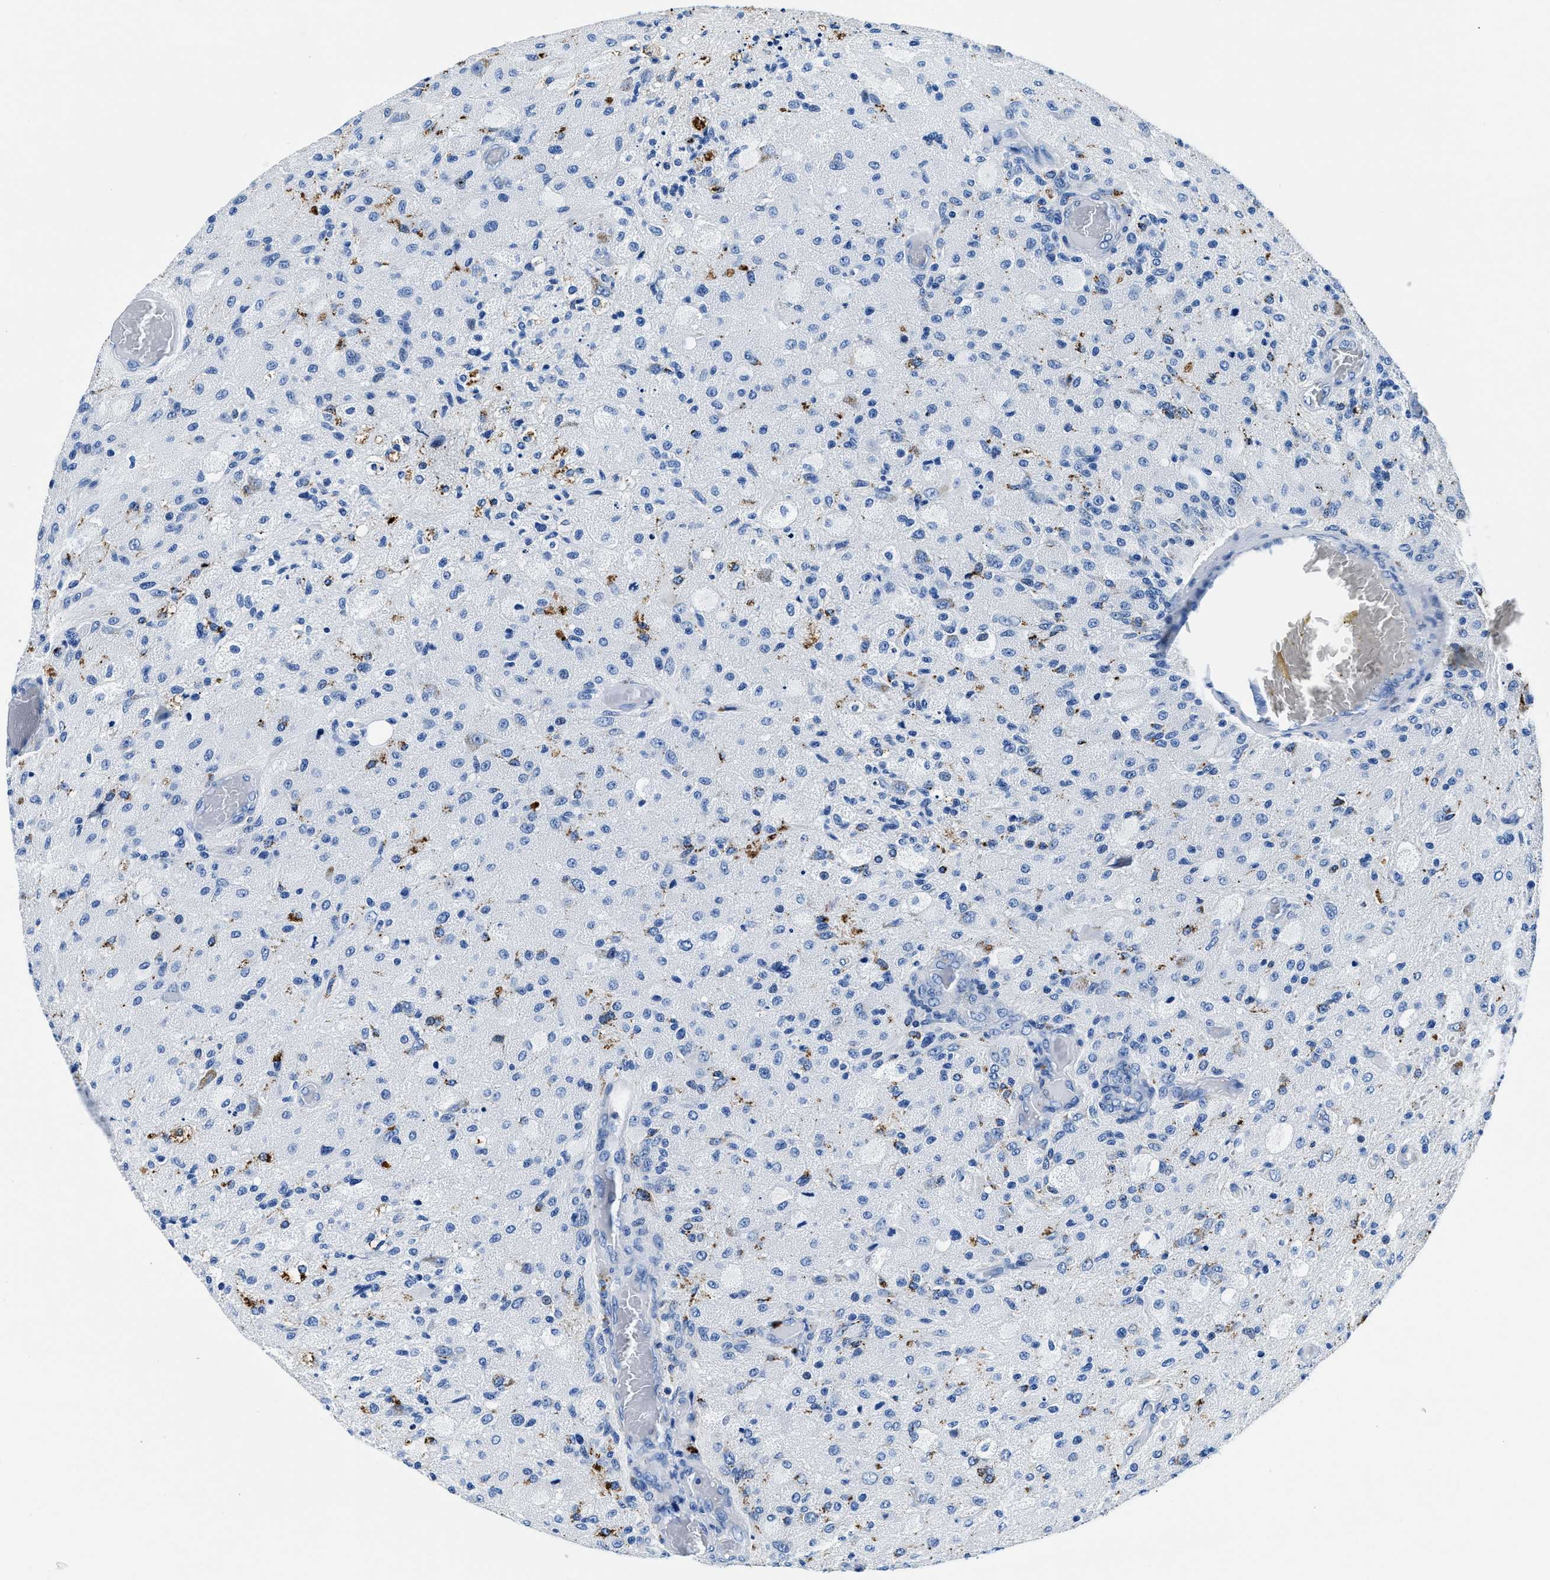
{"staining": {"intensity": "negative", "quantity": "none", "location": "none"}, "tissue": "glioma", "cell_type": "Tumor cells", "image_type": "cancer", "snomed": [{"axis": "morphology", "description": "Normal tissue, NOS"}, {"axis": "morphology", "description": "Glioma, malignant, High grade"}, {"axis": "topography", "description": "Cerebral cortex"}], "caption": "Immunohistochemistry (IHC) of human glioma demonstrates no positivity in tumor cells.", "gene": "OR14K1", "patient": {"sex": "male", "age": 77}}